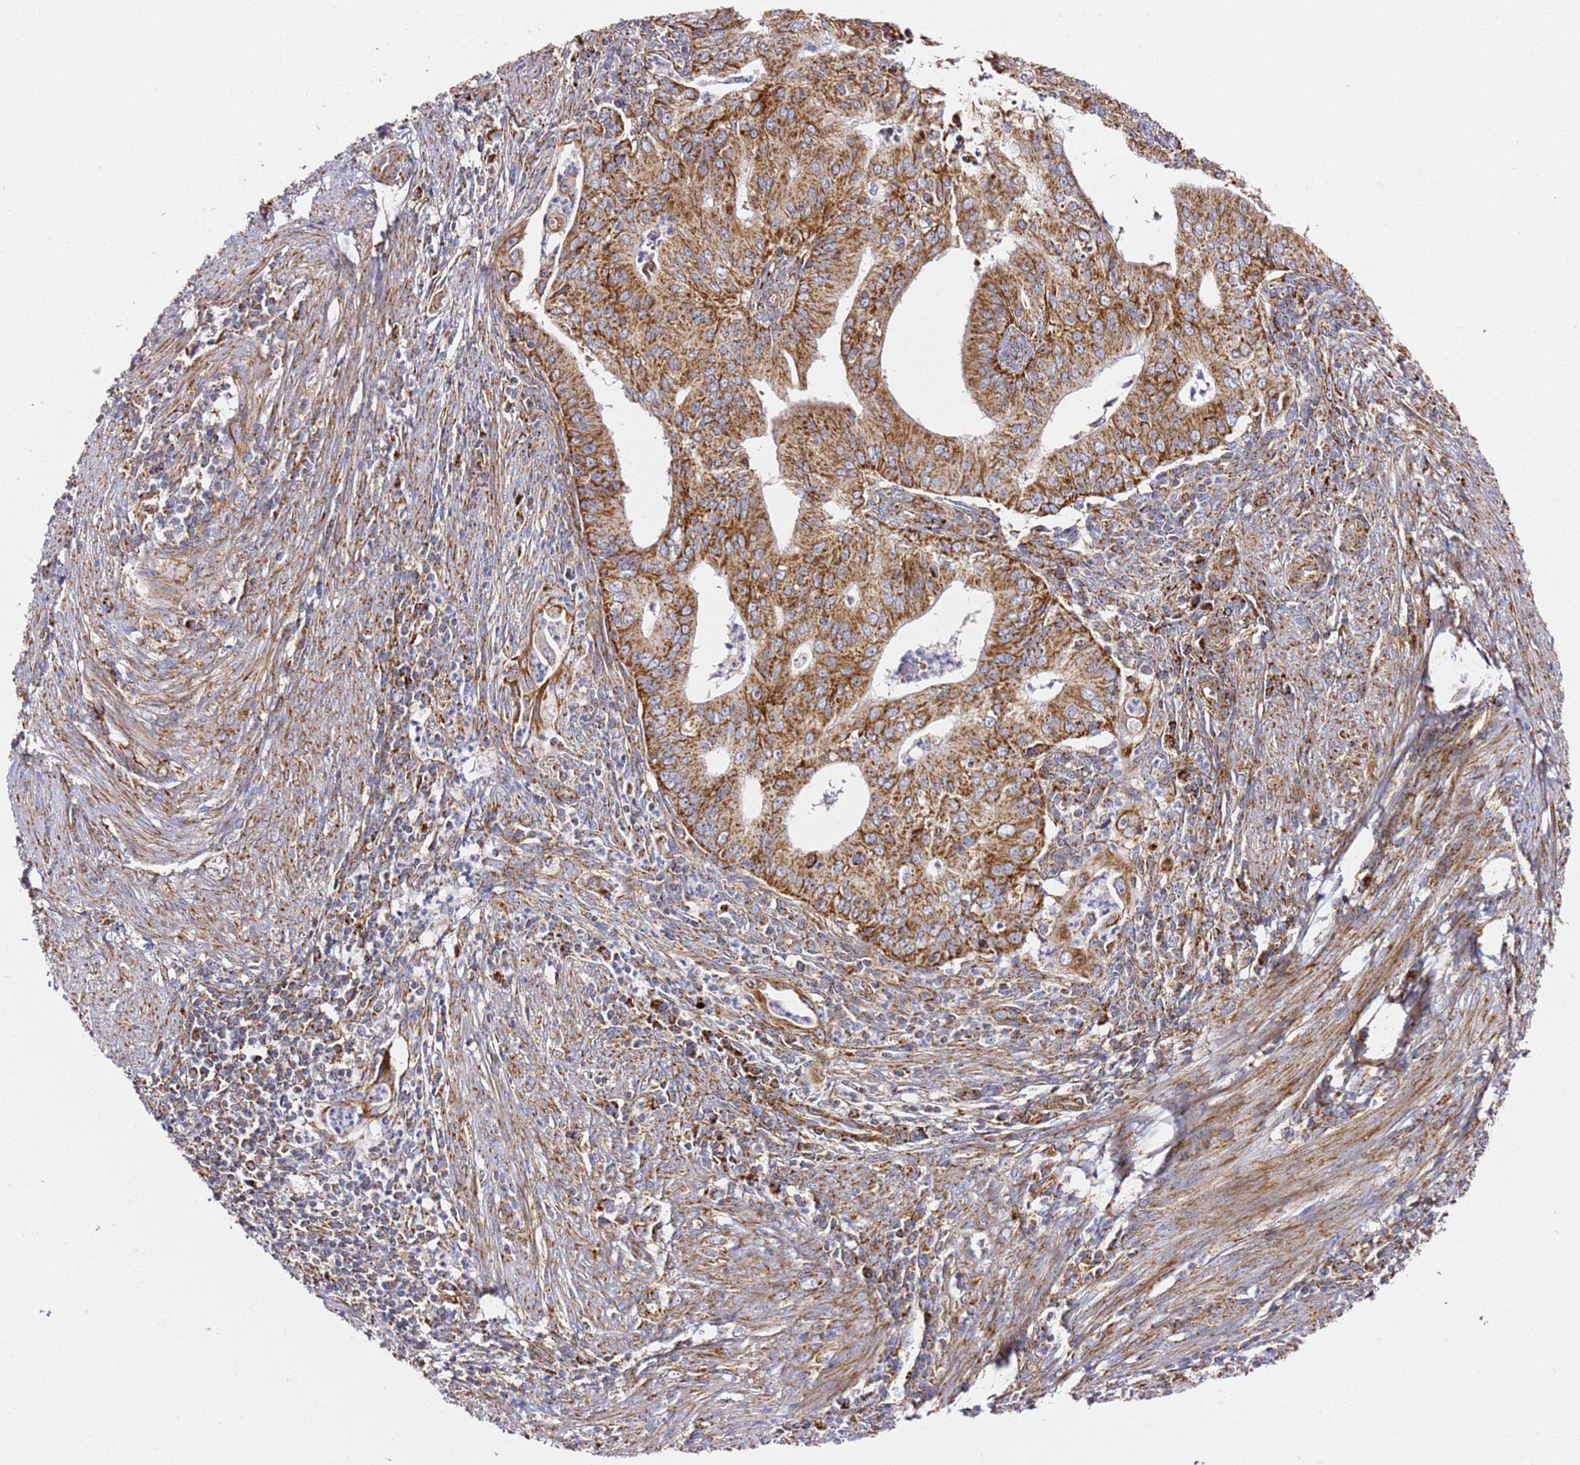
{"staining": {"intensity": "moderate", "quantity": ">75%", "location": "cytoplasmic/membranous"}, "tissue": "endometrial cancer", "cell_type": "Tumor cells", "image_type": "cancer", "snomed": [{"axis": "morphology", "description": "Adenocarcinoma, NOS"}, {"axis": "topography", "description": "Endometrium"}], "caption": "Immunohistochemistry (IHC) micrograph of neoplastic tissue: human adenocarcinoma (endometrial) stained using immunohistochemistry (IHC) shows medium levels of moderate protein expression localized specifically in the cytoplasmic/membranous of tumor cells, appearing as a cytoplasmic/membranous brown color.", "gene": "NDUFA3", "patient": {"sex": "female", "age": 50}}